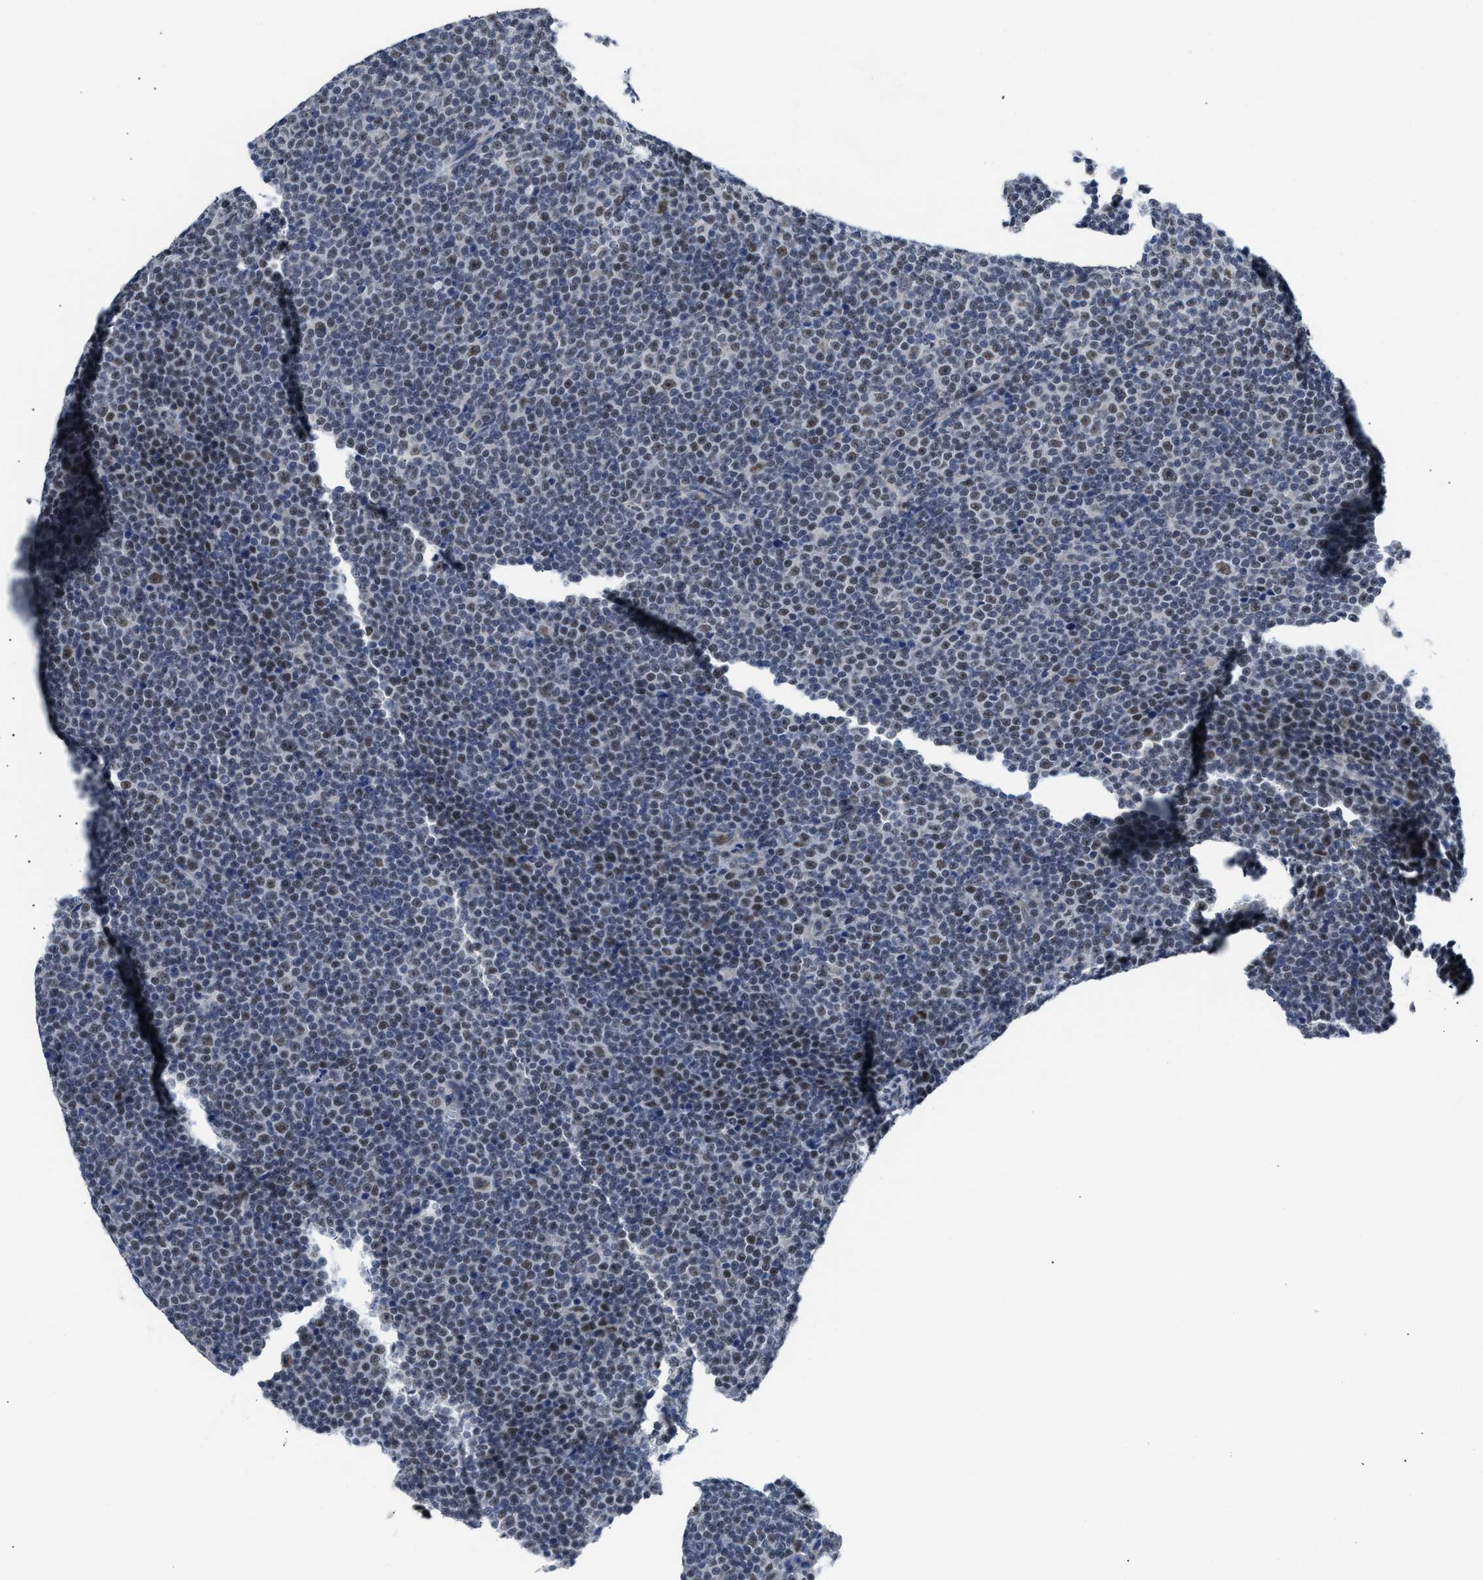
{"staining": {"intensity": "weak", "quantity": ">75%", "location": "nuclear"}, "tissue": "lymphoma", "cell_type": "Tumor cells", "image_type": "cancer", "snomed": [{"axis": "morphology", "description": "Malignant lymphoma, non-Hodgkin's type, Low grade"}, {"axis": "topography", "description": "Lymph node"}], "caption": "Immunohistochemistry (IHC) image of neoplastic tissue: lymphoma stained using immunohistochemistry reveals low levels of weak protein expression localized specifically in the nuclear of tumor cells, appearing as a nuclear brown color.", "gene": "TXNRD3", "patient": {"sex": "female", "age": 67}}